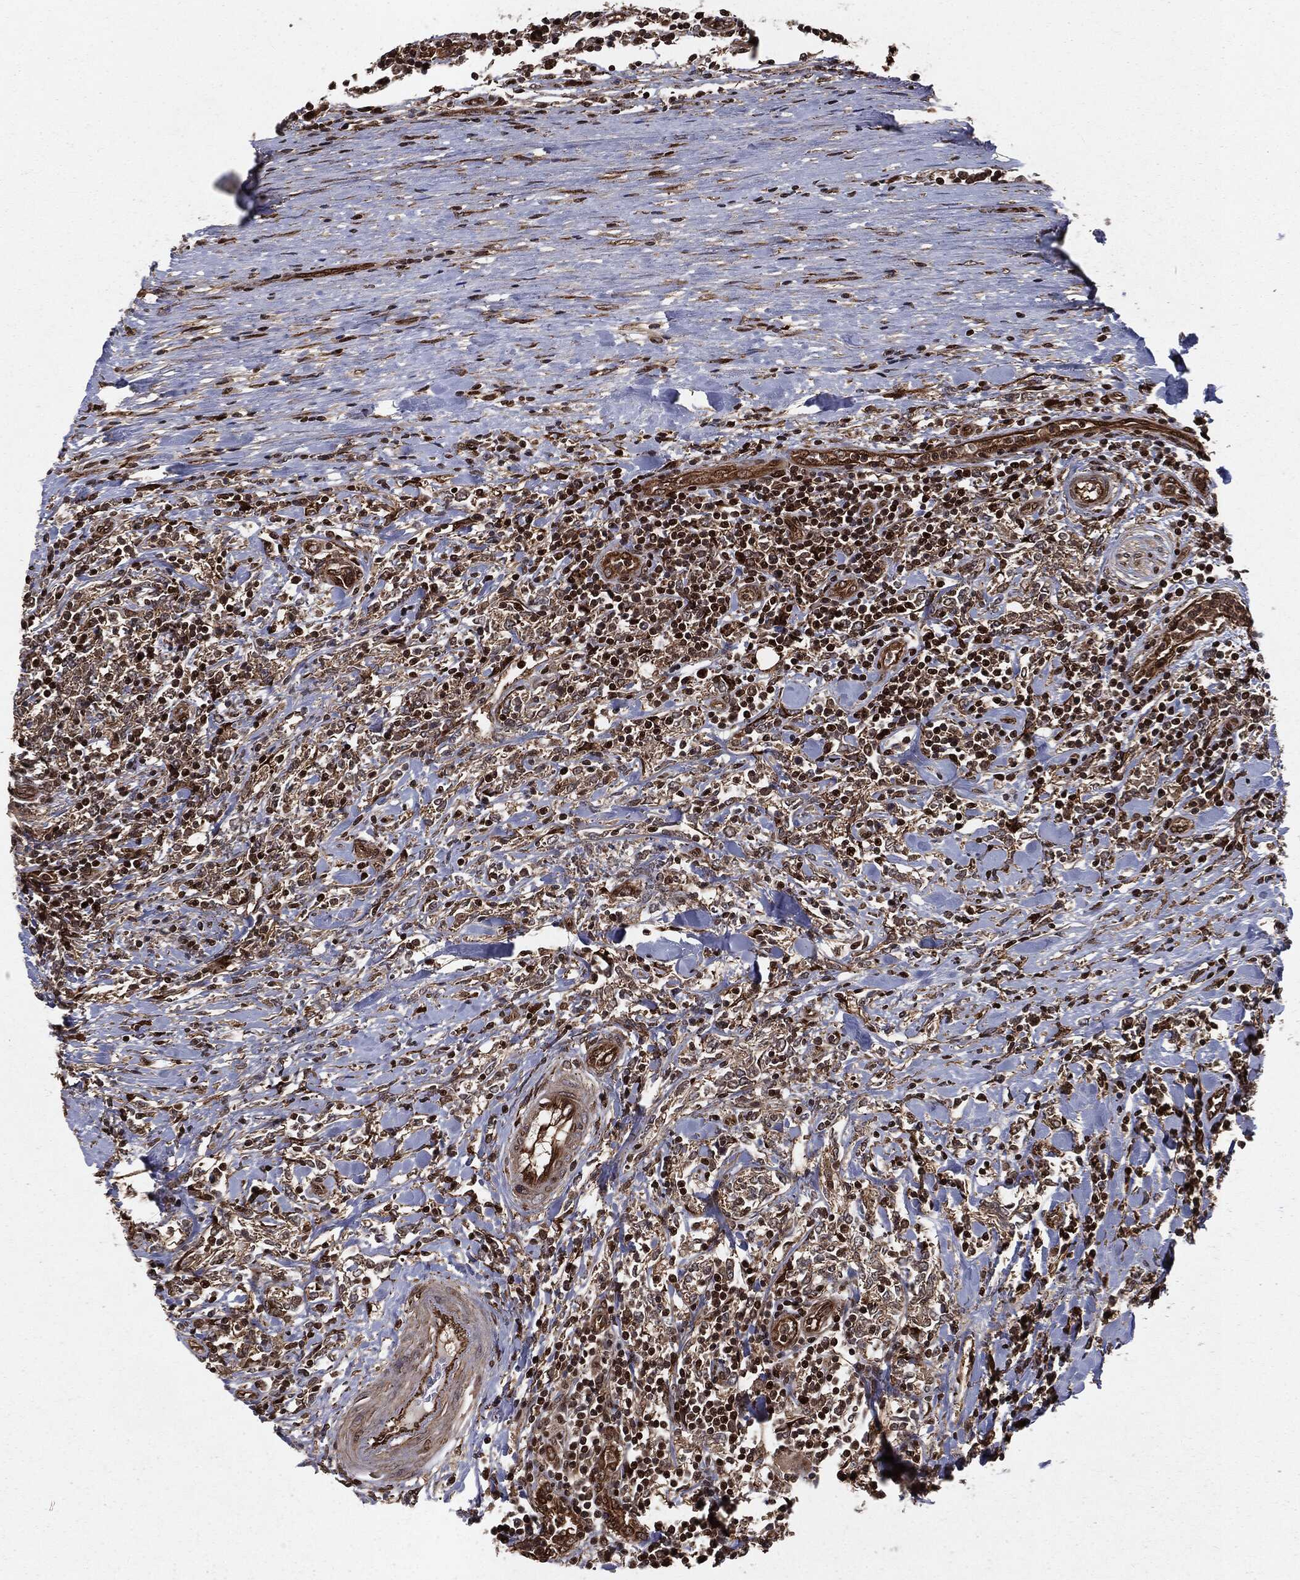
{"staining": {"intensity": "weak", "quantity": ">75%", "location": "cytoplasmic/membranous"}, "tissue": "lymphoma", "cell_type": "Tumor cells", "image_type": "cancer", "snomed": [{"axis": "morphology", "description": "Malignant lymphoma, non-Hodgkin's type, High grade"}, {"axis": "topography", "description": "Lymph node"}], "caption": "Protein expression analysis of human lymphoma reveals weak cytoplasmic/membranous expression in approximately >75% of tumor cells. Using DAB (3,3'-diaminobenzidine) (brown) and hematoxylin (blue) stains, captured at high magnification using brightfield microscopy.", "gene": "RANBP9", "patient": {"sex": "female", "age": 84}}